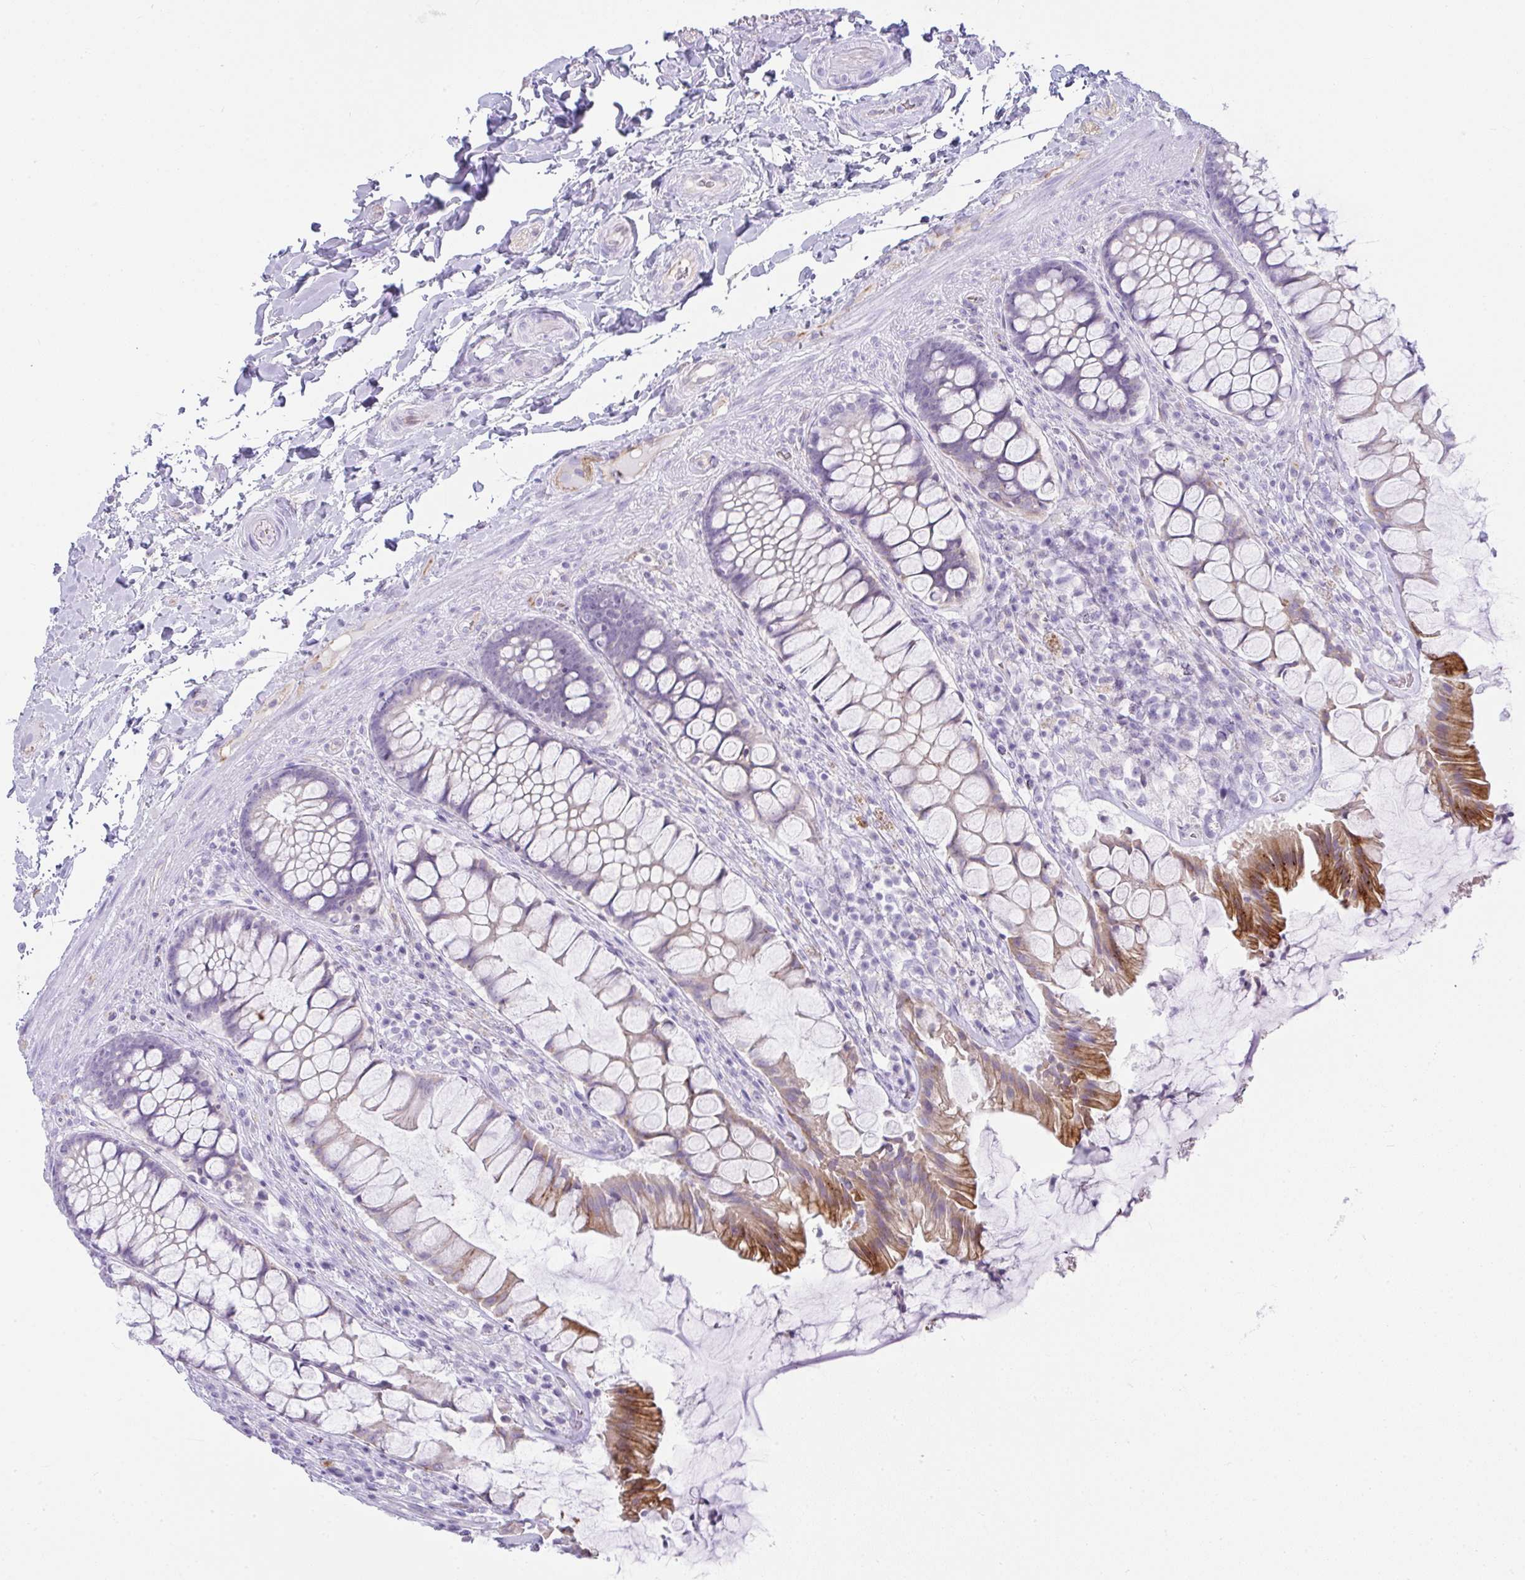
{"staining": {"intensity": "strong", "quantity": "<25%", "location": "cytoplasmic/membranous"}, "tissue": "rectum", "cell_type": "Glandular cells", "image_type": "normal", "snomed": [{"axis": "morphology", "description": "Normal tissue, NOS"}, {"axis": "topography", "description": "Rectum"}], "caption": "Protein staining by immunohistochemistry (IHC) exhibits strong cytoplasmic/membranous staining in about <25% of glandular cells in benign rectum.", "gene": "RASL10A", "patient": {"sex": "female", "age": 58}}